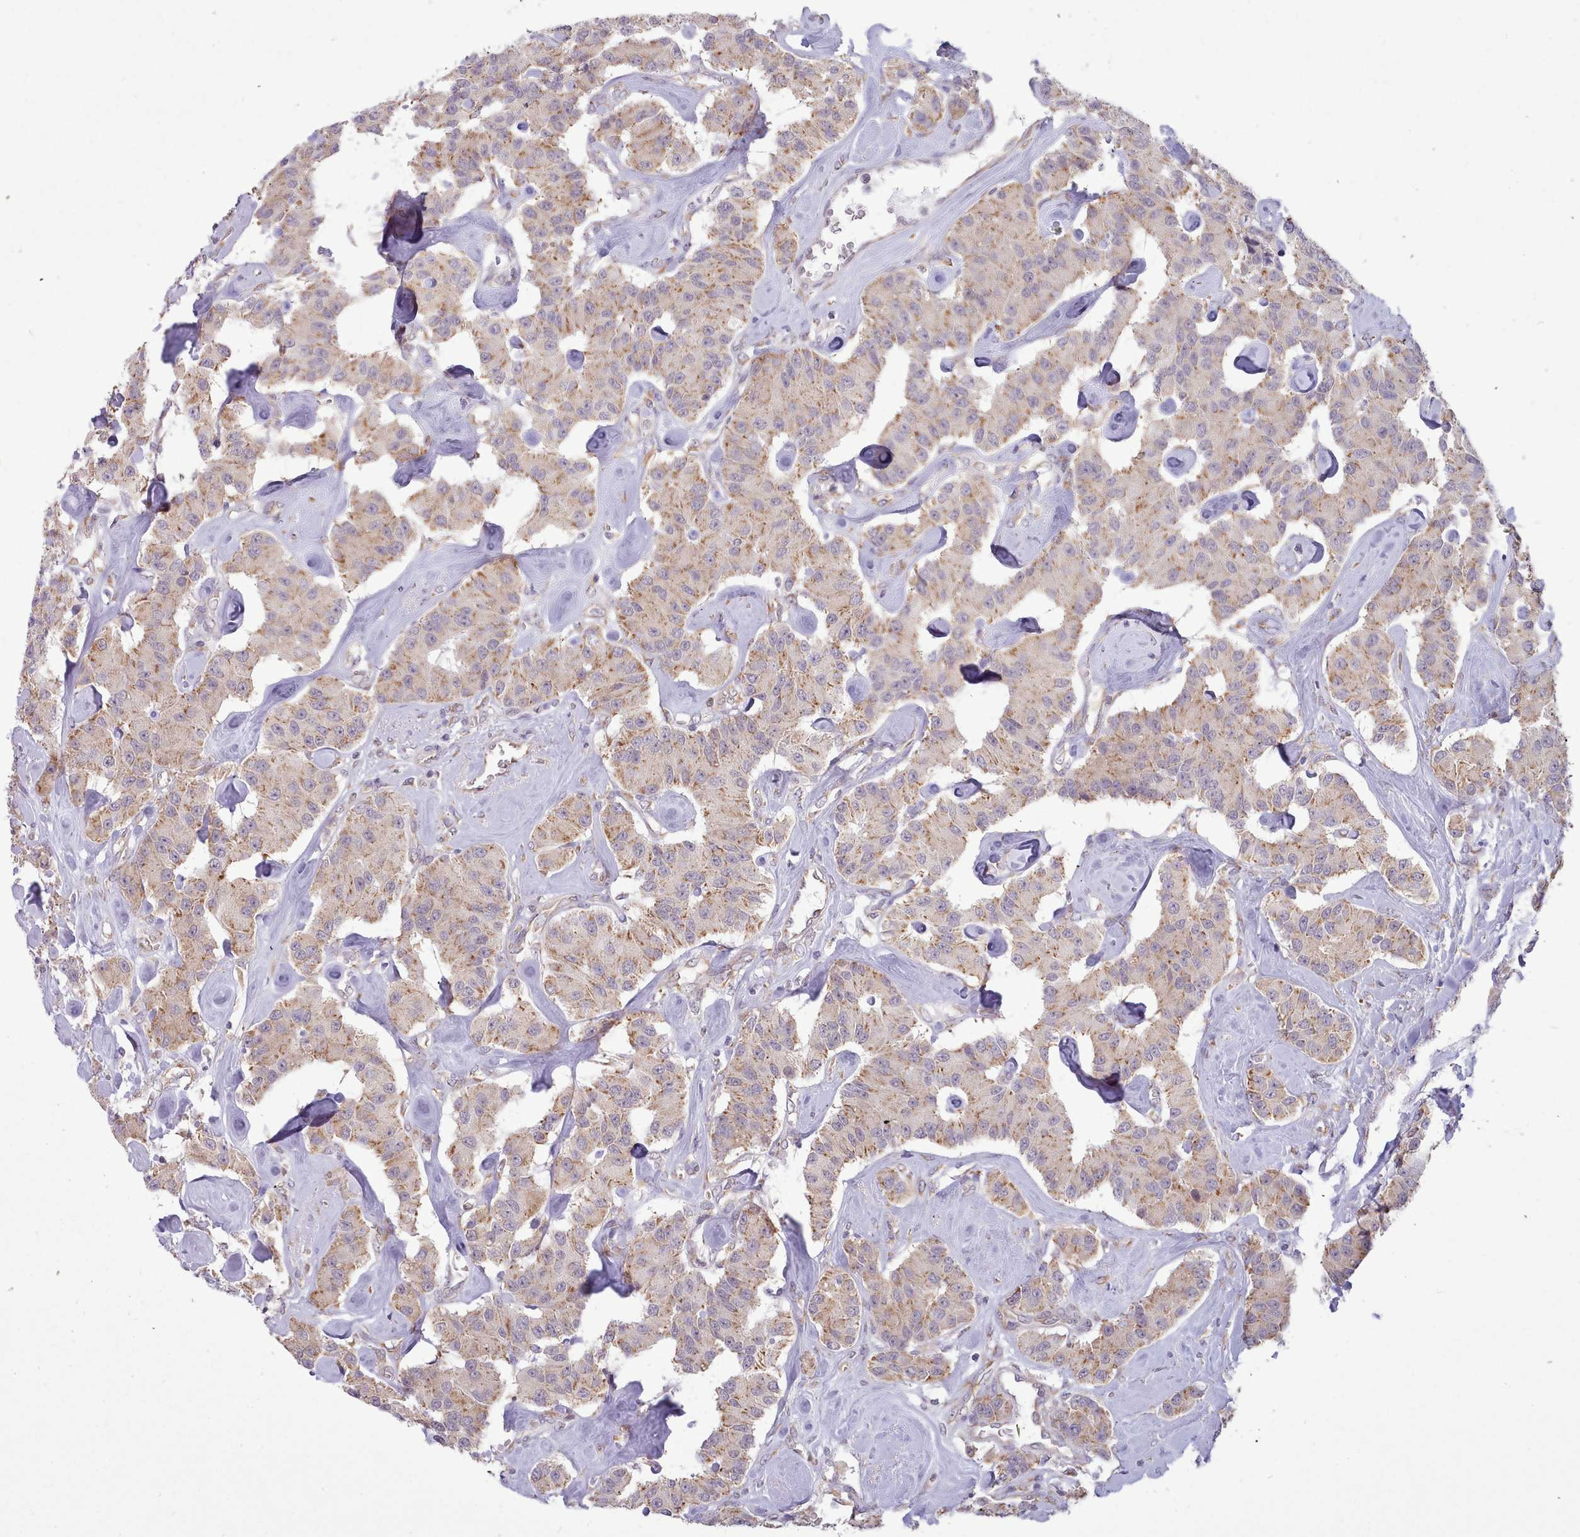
{"staining": {"intensity": "moderate", "quantity": "25%-75%", "location": "cytoplasmic/membranous"}, "tissue": "carcinoid", "cell_type": "Tumor cells", "image_type": "cancer", "snomed": [{"axis": "morphology", "description": "Carcinoid, malignant, NOS"}, {"axis": "topography", "description": "Pancreas"}], "caption": "A brown stain highlights moderate cytoplasmic/membranous staining of a protein in human carcinoid tumor cells. Nuclei are stained in blue.", "gene": "SEC61B", "patient": {"sex": "male", "age": 41}}